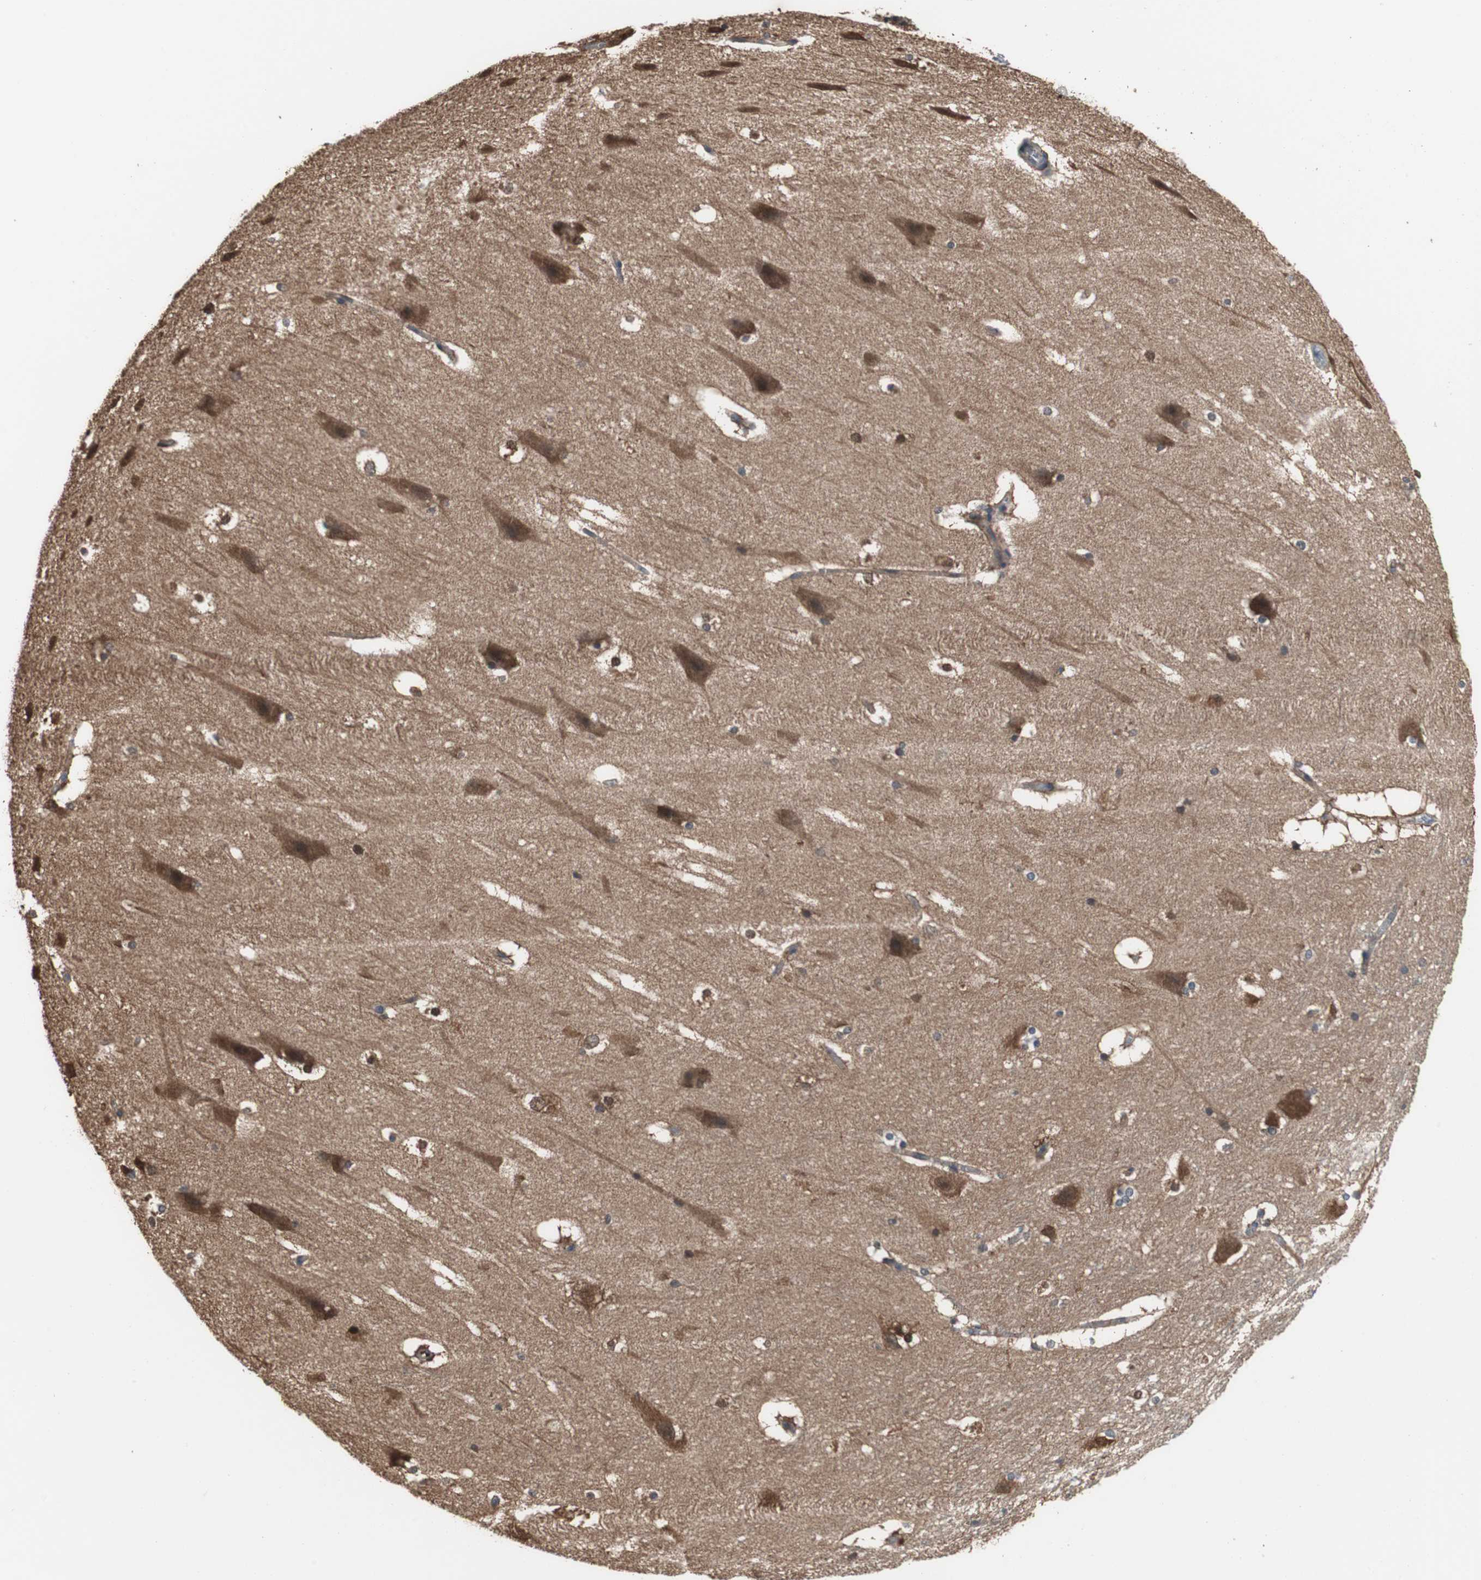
{"staining": {"intensity": "strong", "quantity": ">75%", "location": "cytoplasmic/membranous"}, "tissue": "hippocampus", "cell_type": "Glial cells", "image_type": "normal", "snomed": [{"axis": "morphology", "description": "Normal tissue, NOS"}, {"axis": "topography", "description": "Hippocampus"}], "caption": "Hippocampus stained with immunohistochemistry exhibits strong cytoplasmic/membranous expression in about >75% of glial cells. (brown staining indicates protein expression, while blue staining denotes nuclei).", "gene": "ZSCAN22", "patient": {"sex": "female", "age": 19}}